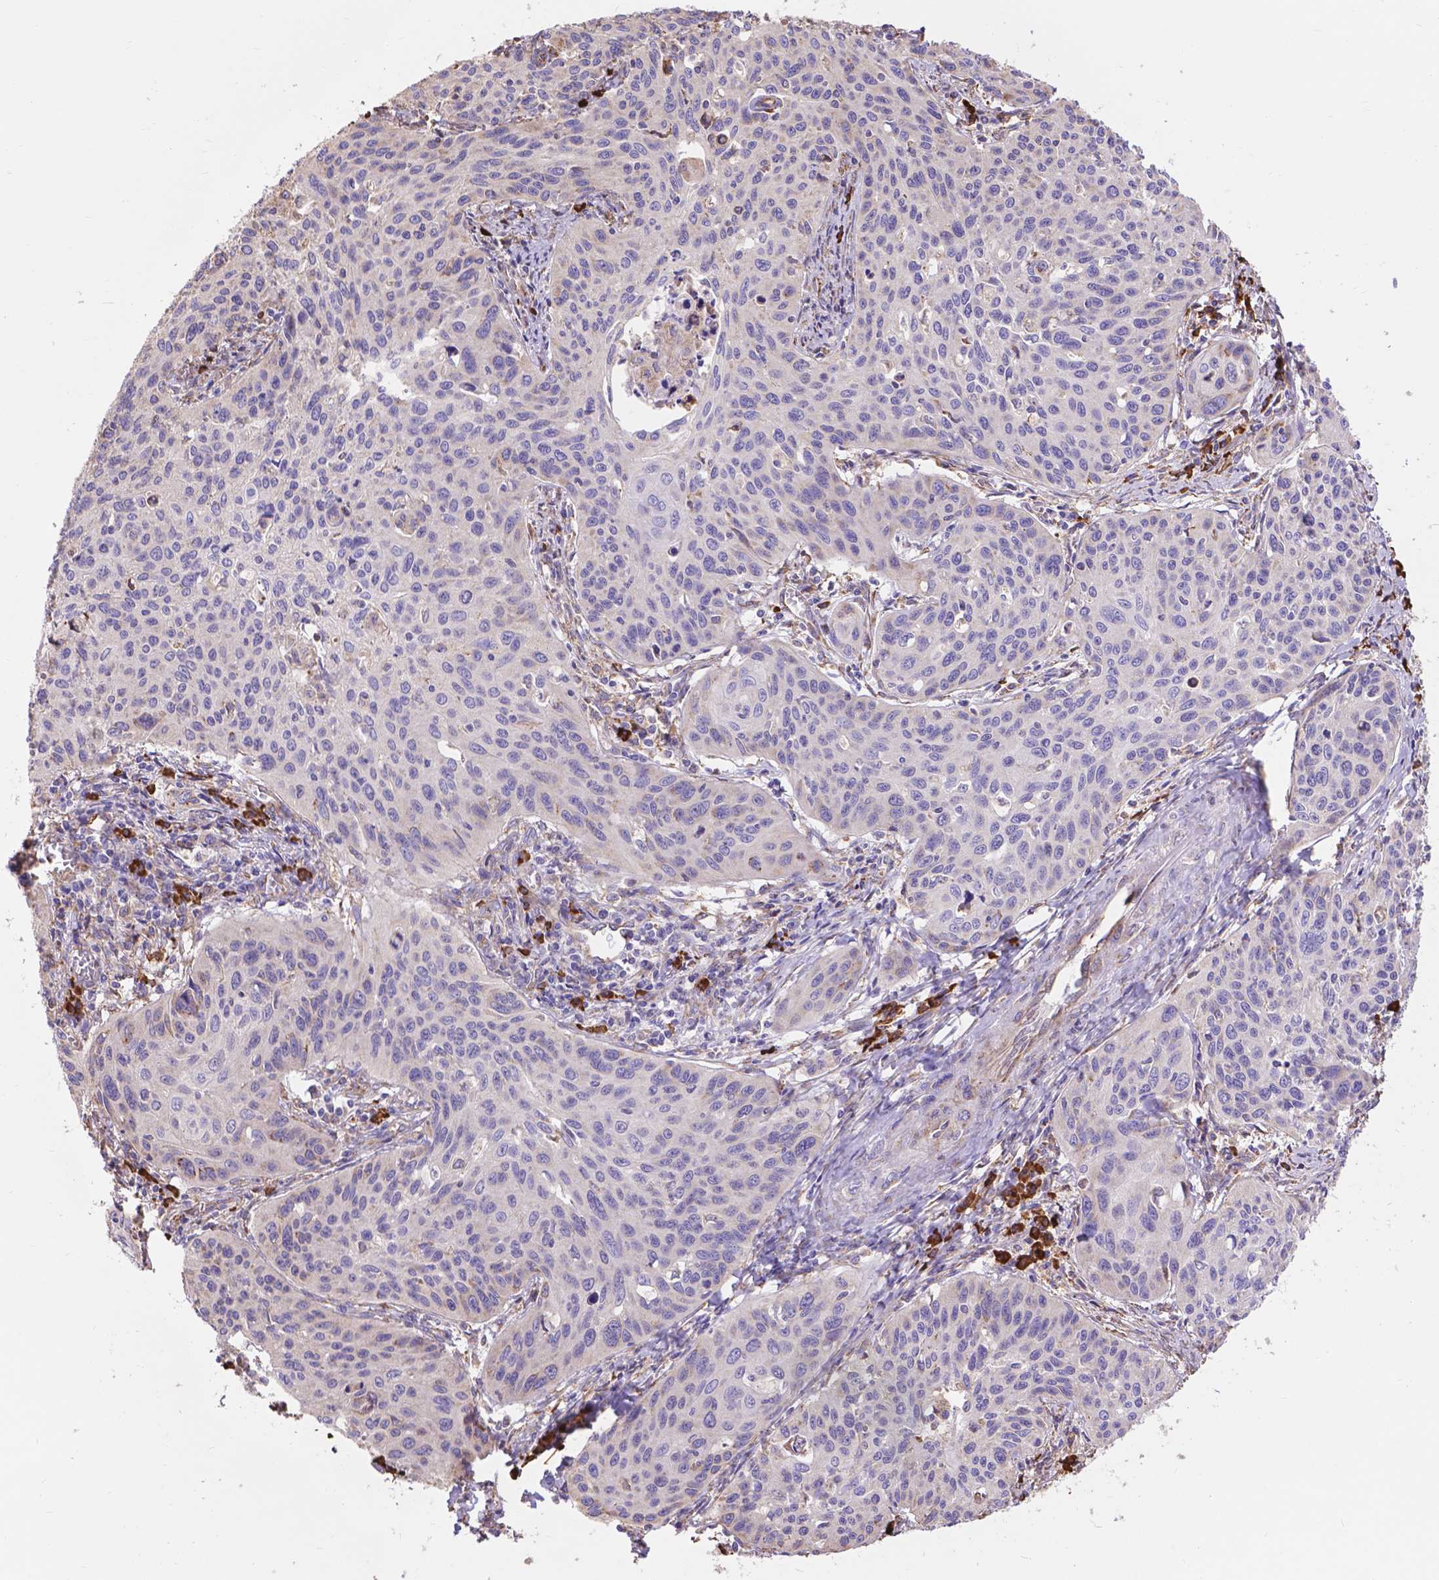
{"staining": {"intensity": "negative", "quantity": "none", "location": "none"}, "tissue": "cervical cancer", "cell_type": "Tumor cells", "image_type": "cancer", "snomed": [{"axis": "morphology", "description": "Squamous cell carcinoma, NOS"}, {"axis": "topography", "description": "Cervix"}], "caption": "Tumor cells show no significant protein positivity in cervical squamous cell carcinoma.", "gene": "IPO11", "patient": {"sex": "female", "age": 31}}